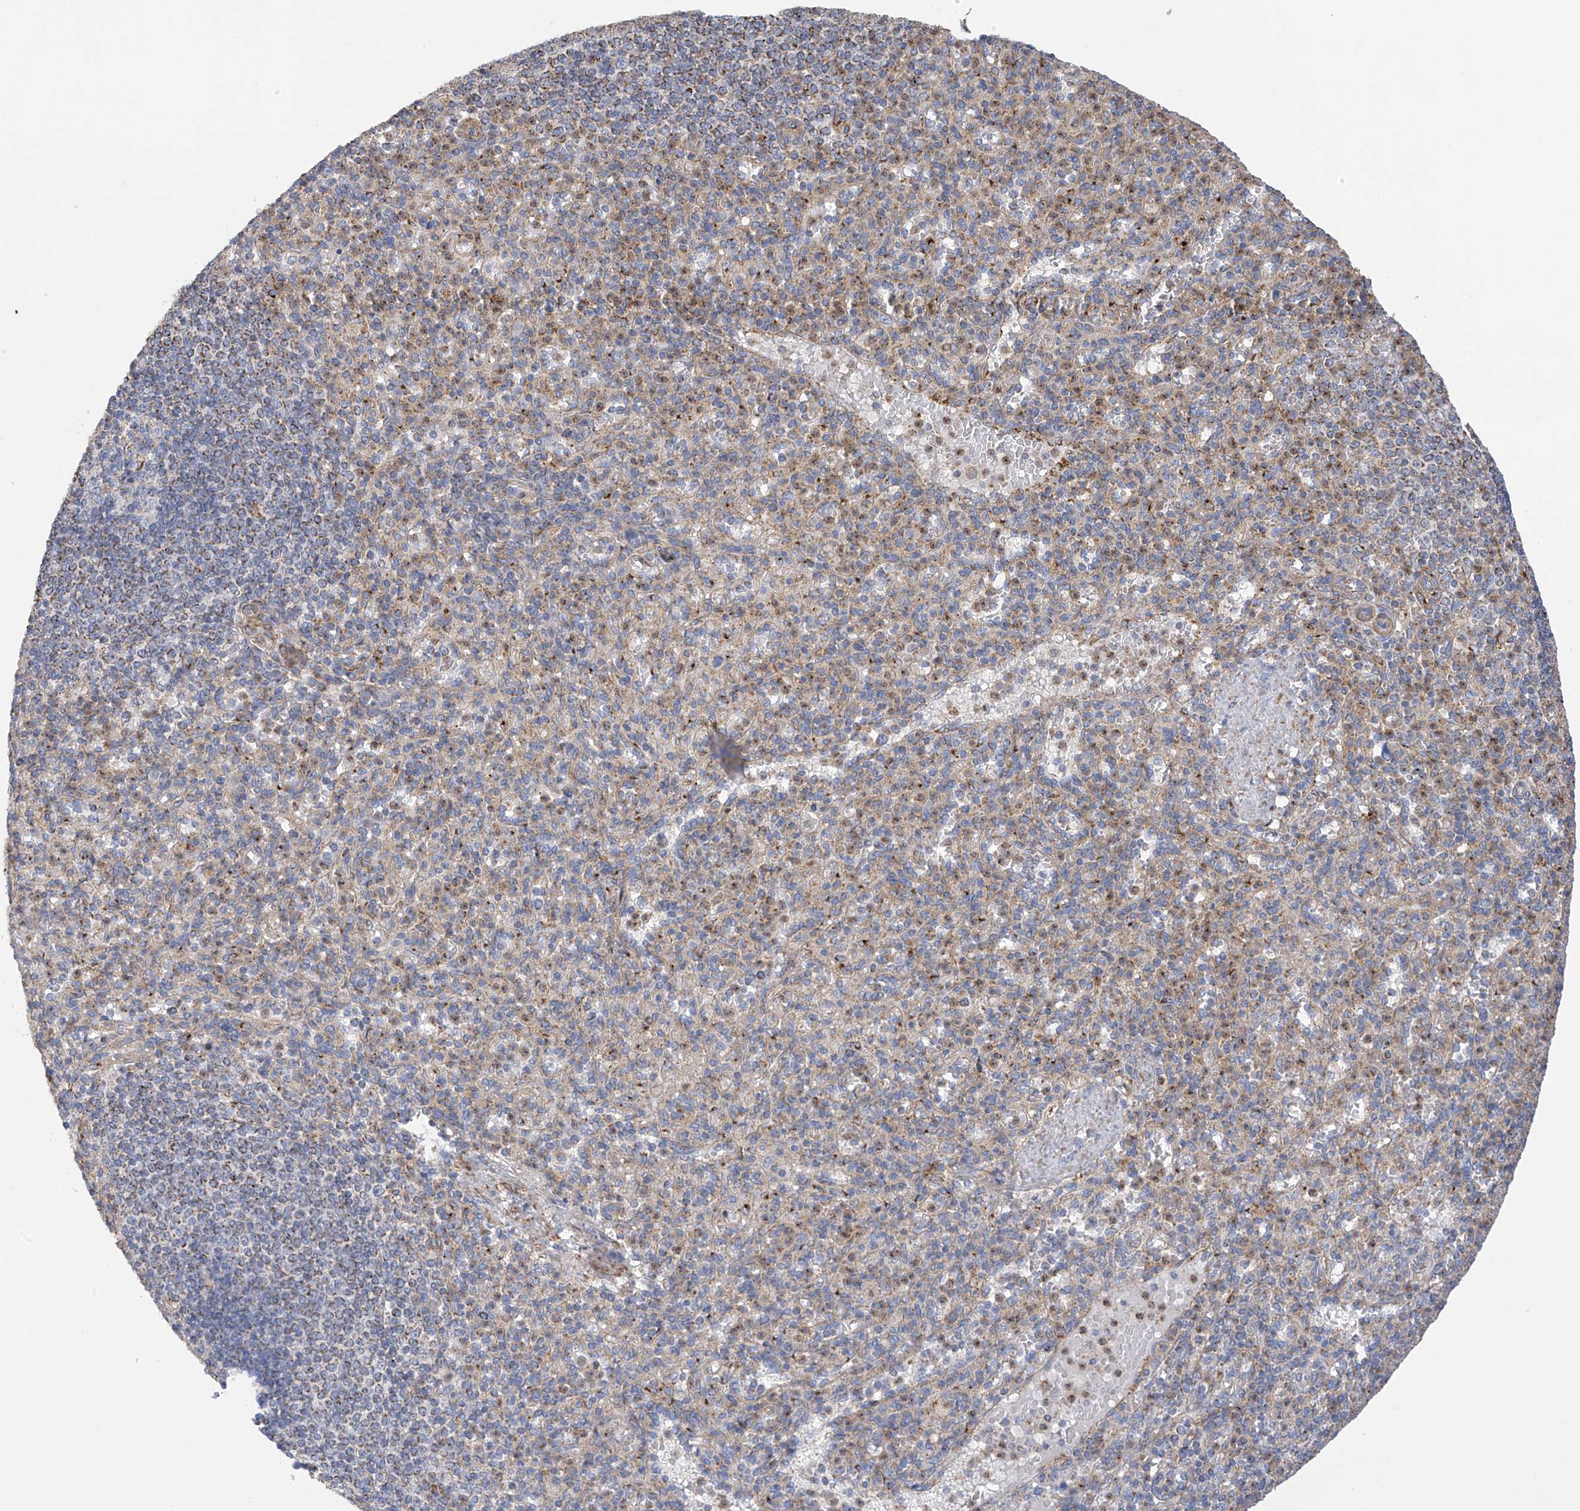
{"staining": {"intensity": "negative", "quantity": "none", "location": "none"}, "tissue": "spleen", "cell_type": "Cells in red pulp", "image_type": "normal", "snomed": [{"axis": "morphology", "description": "Normal tissue, NOS"}, {"axis": "topography", "description": "Spleen"}], "caption": "There is no significant expression in cells in red pulp of spleen. (Stains: DAB IHC with hematoxylin counter stain, Microscopy: brightfield microscopy at high magnification).", "gene": "ITM2B", "patient": {"sex": "female", "age": 74}}